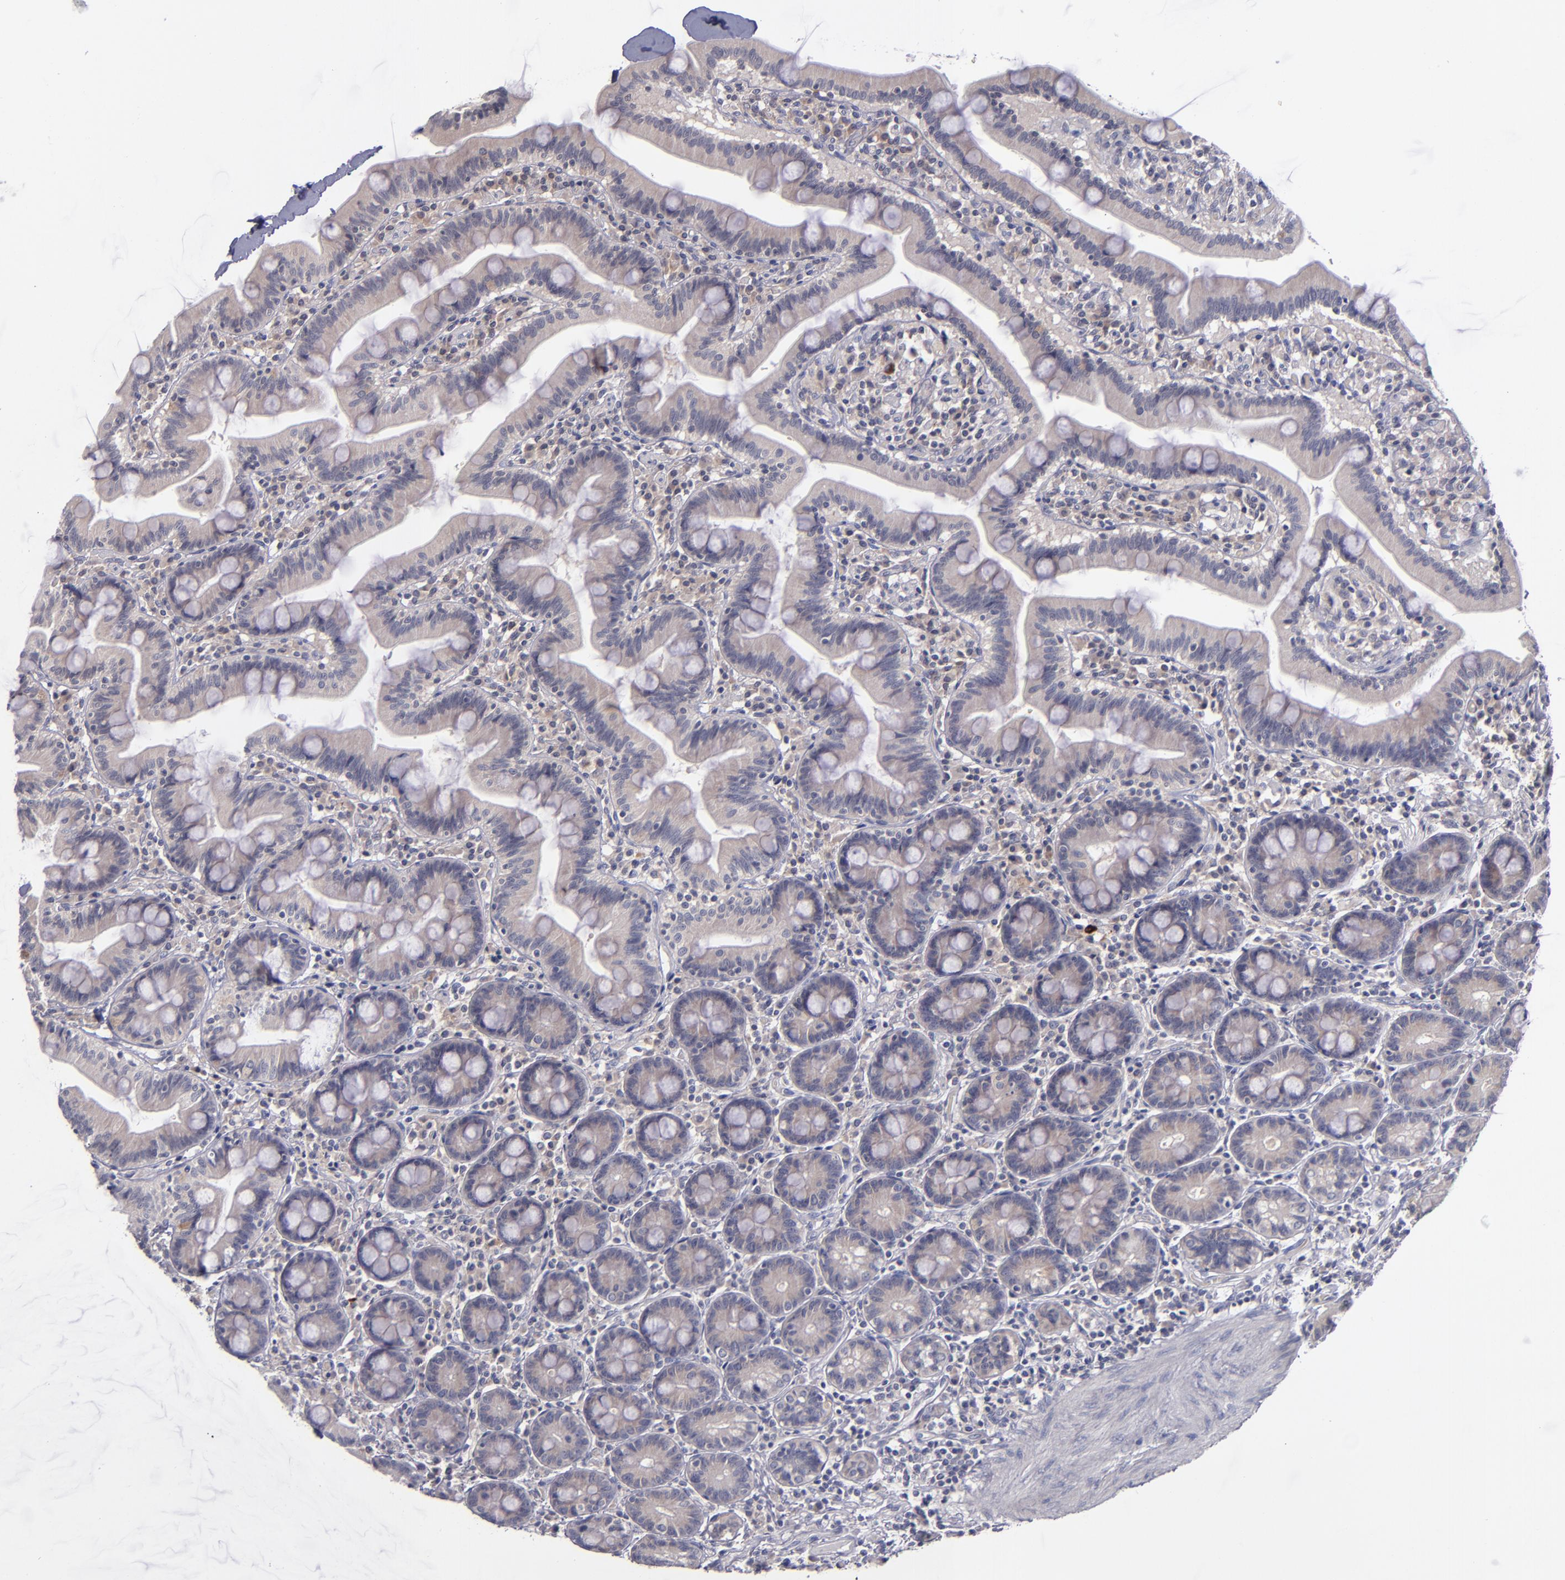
{"staining": {"intensity": "weak", "quantity": ">75%", "location": "cytoplasmic/membranous"}, "tissue": "duodenum", "cell_type": "Glandular cells", "image_type": "normal", "snomed": [{"axis": "morphology", "description": "Normal tissue, NOS"}, {"axis": "topography", "description": "Duodenum"}], "caption": "IHC micrograph of unremarkable duodenum stained for a protein (brown), which exhibits low levels of weak cytoplasmic/membranous staining in about >75% of glandular cells.", "gene": "TSC2", "patient": {"sex": "male", "age": 66}}